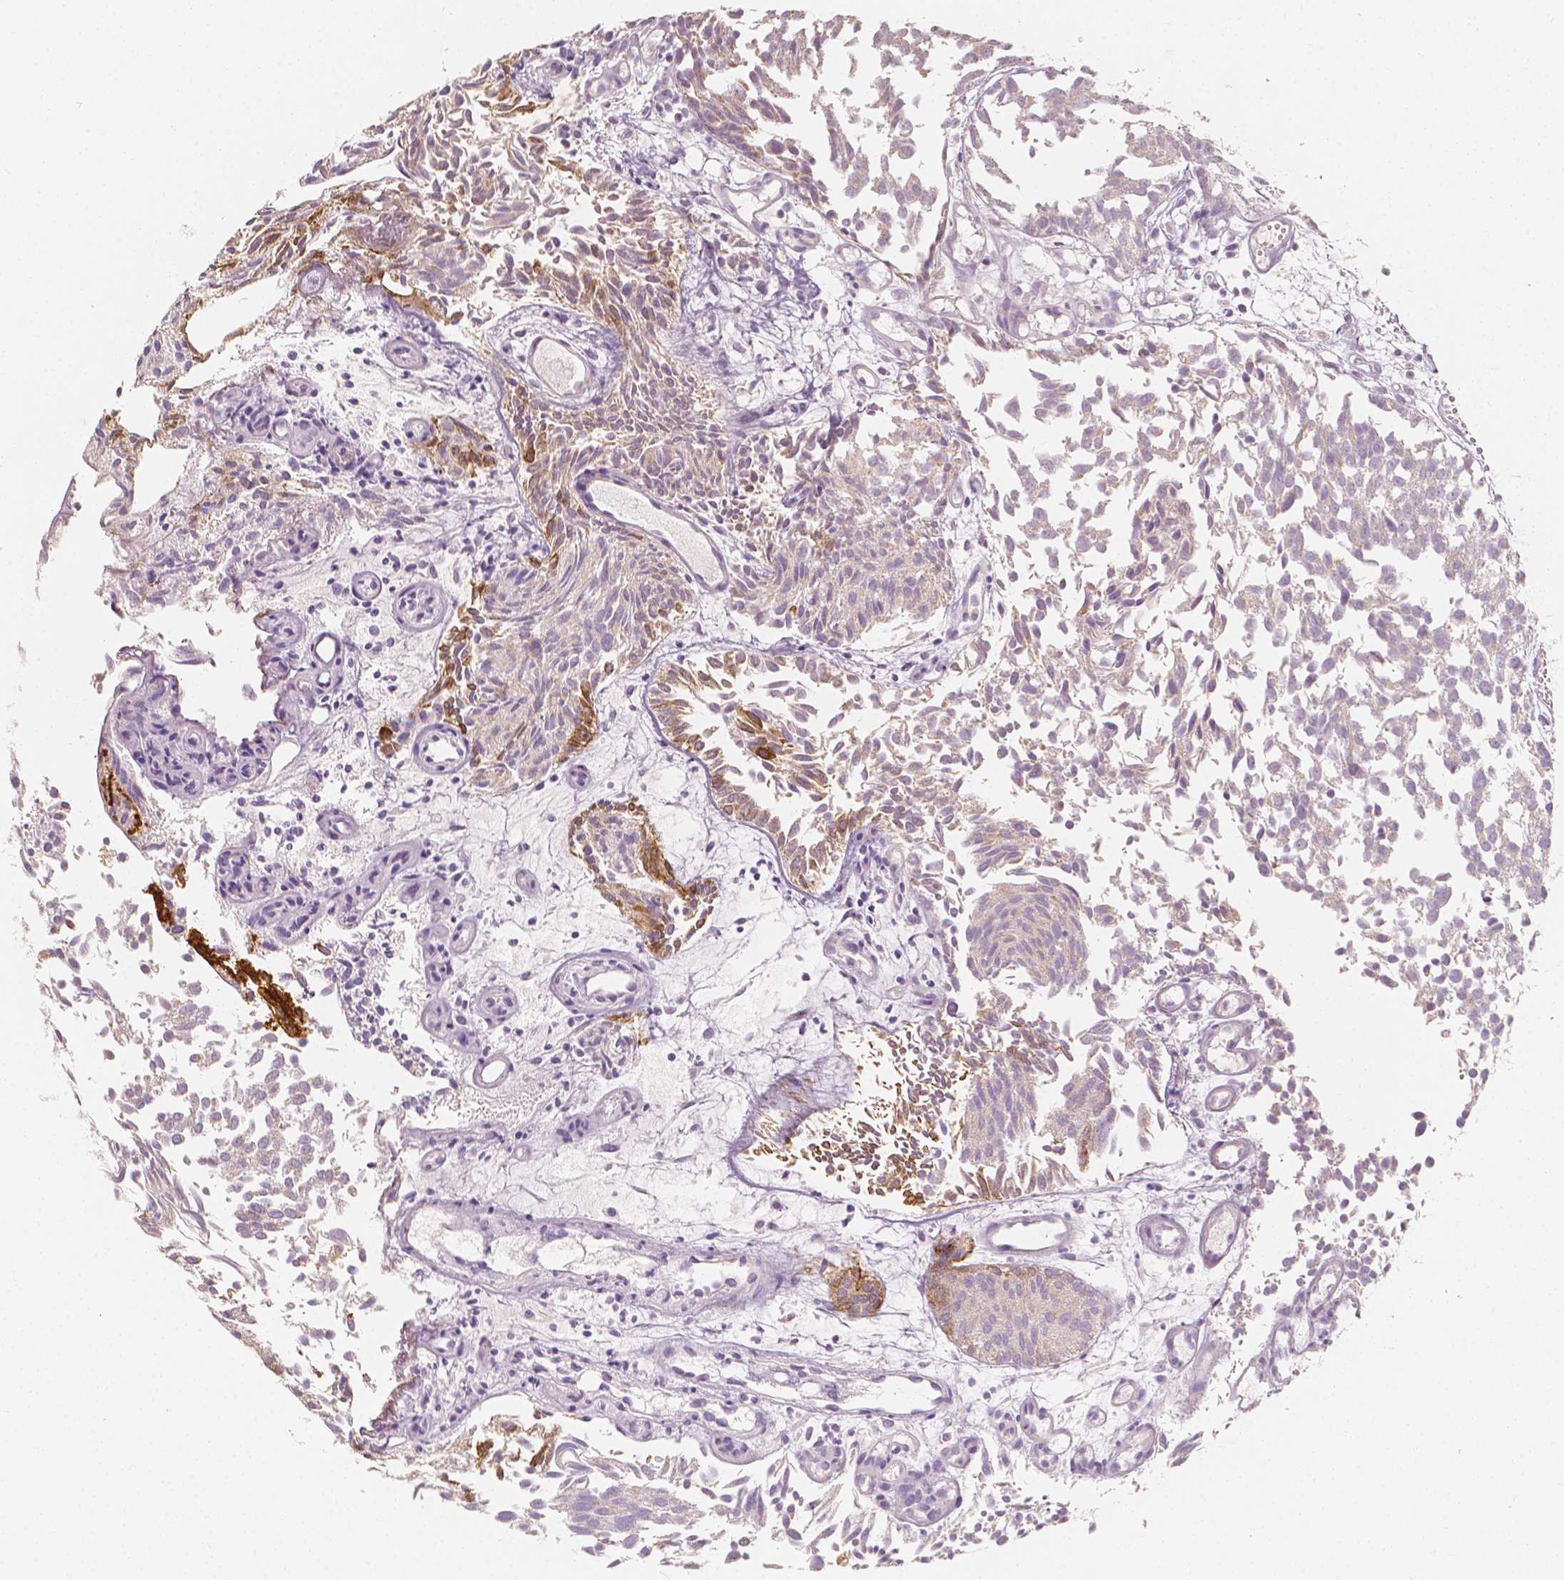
{"staining": {"intensity": "moderate", "quantity": "<25%", "location": "cytoplasmic/membranous"}, "tissue": "urothelial cancer", "cell_type": "Tumor cells", "image_type": "cancer", "snomed": [{"axis": "morphology", "description": "Urothelial carcinoma, Low grade"}, {"axis": "topography", "description": "Urinary bladder"}], "caption": "The immunohistochemical stain labels moderate cytoplasmic/membranous positivity in tumor cells of urothelial cancer tissue.", "gene": "SHPK", "patient": {"sex": "male", "age": 70}}